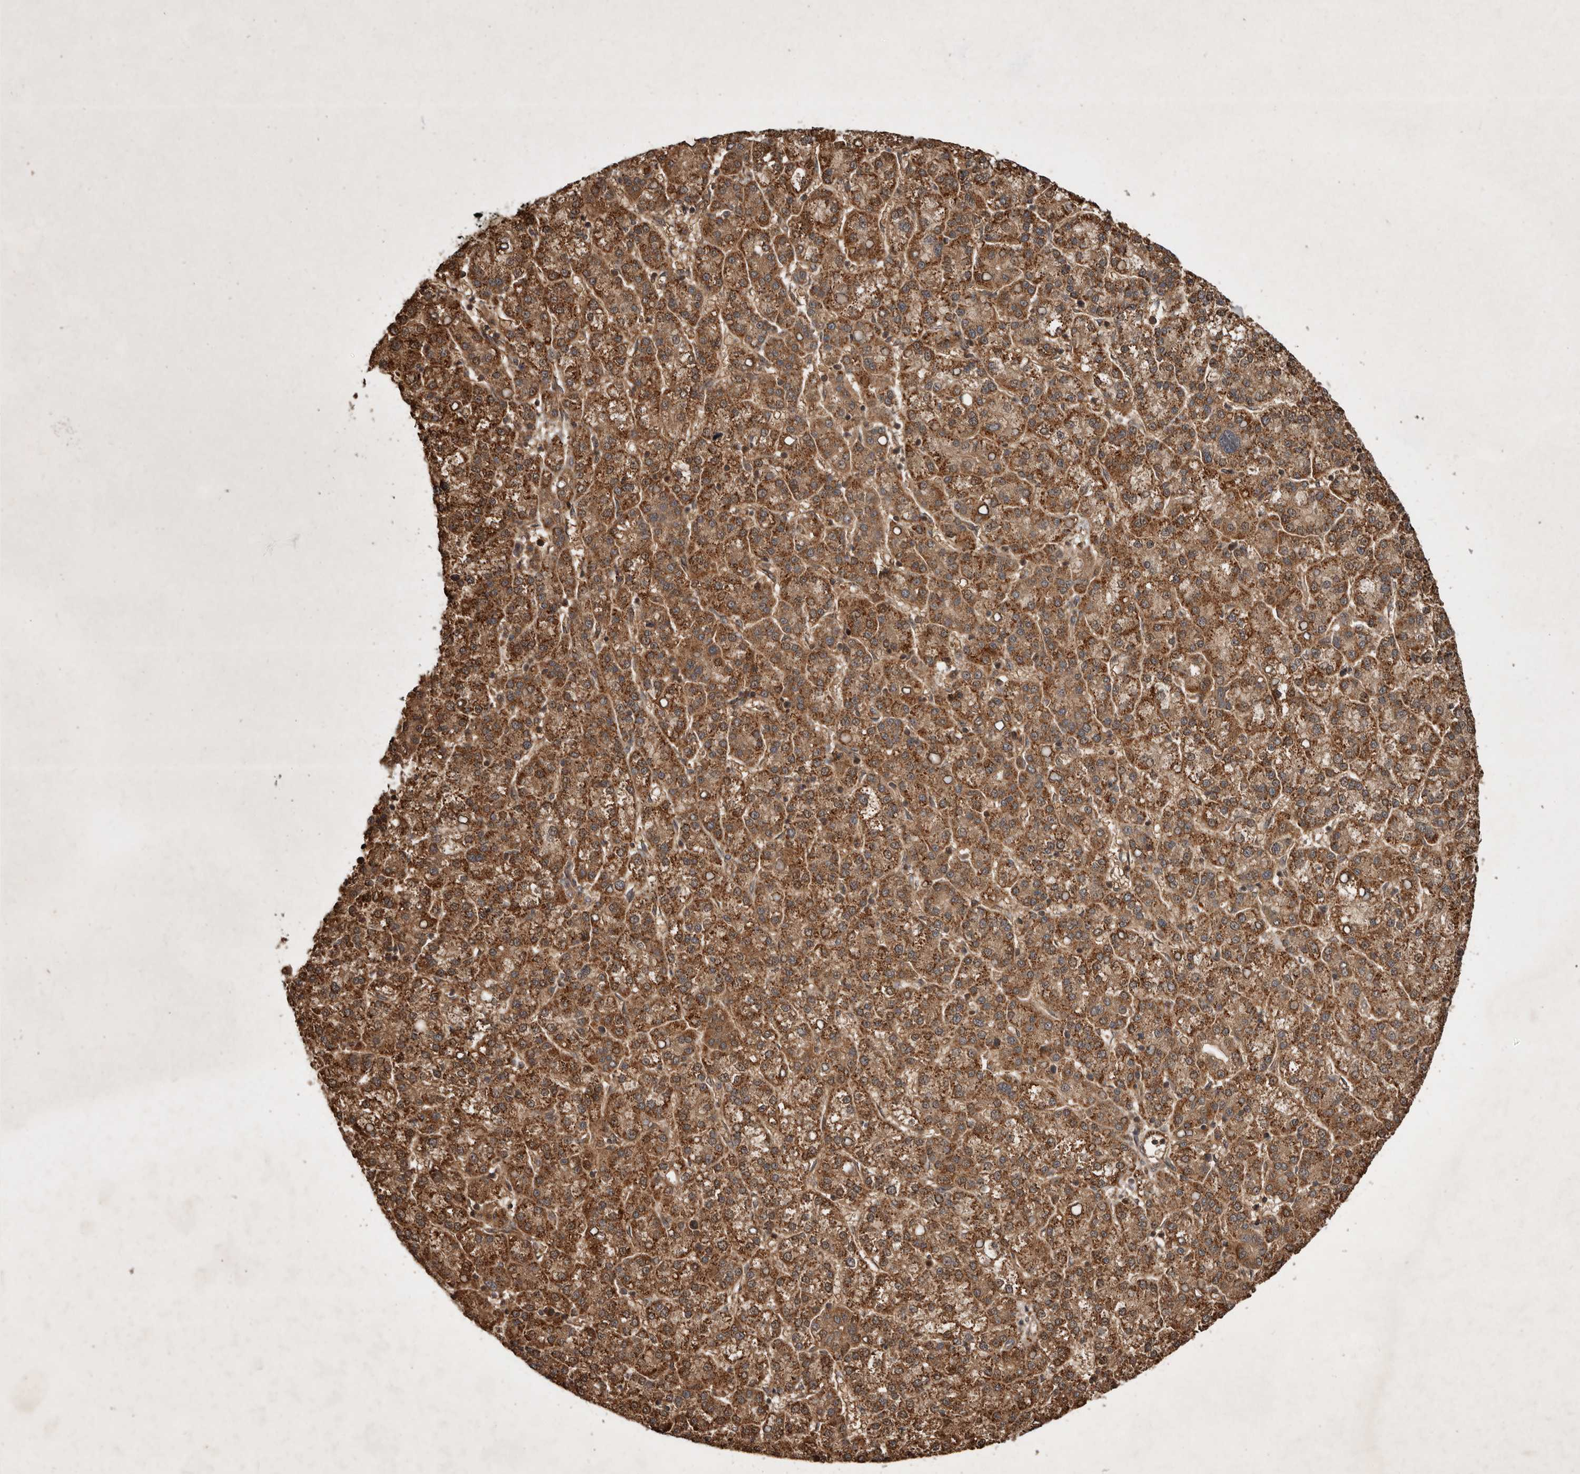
{"staining": {"intensity": "strong", "quantity": ">75%", "location": "cytoplasmic/membranous"}, "tissue": "liver cancer", "cell_type": "Tumor cells", "image_type": "cancer", "snomed": [{"axis": "morphology", "description": "Carcinoma, Hepatocellular, NOS"}, {"axis": "topography", "description": "Liver"}], "caption": "Protein staining shows strong cytoplasmic/membranous expression in about >75% of tumor cells in liver hepatocellular carcinoma. (DAB (3,3'-diaminobenzidine) = brown stain, brightfield microscopy at high magnification).", "gene": "STK36", "patient": {"sex": "female", "age": 58}}